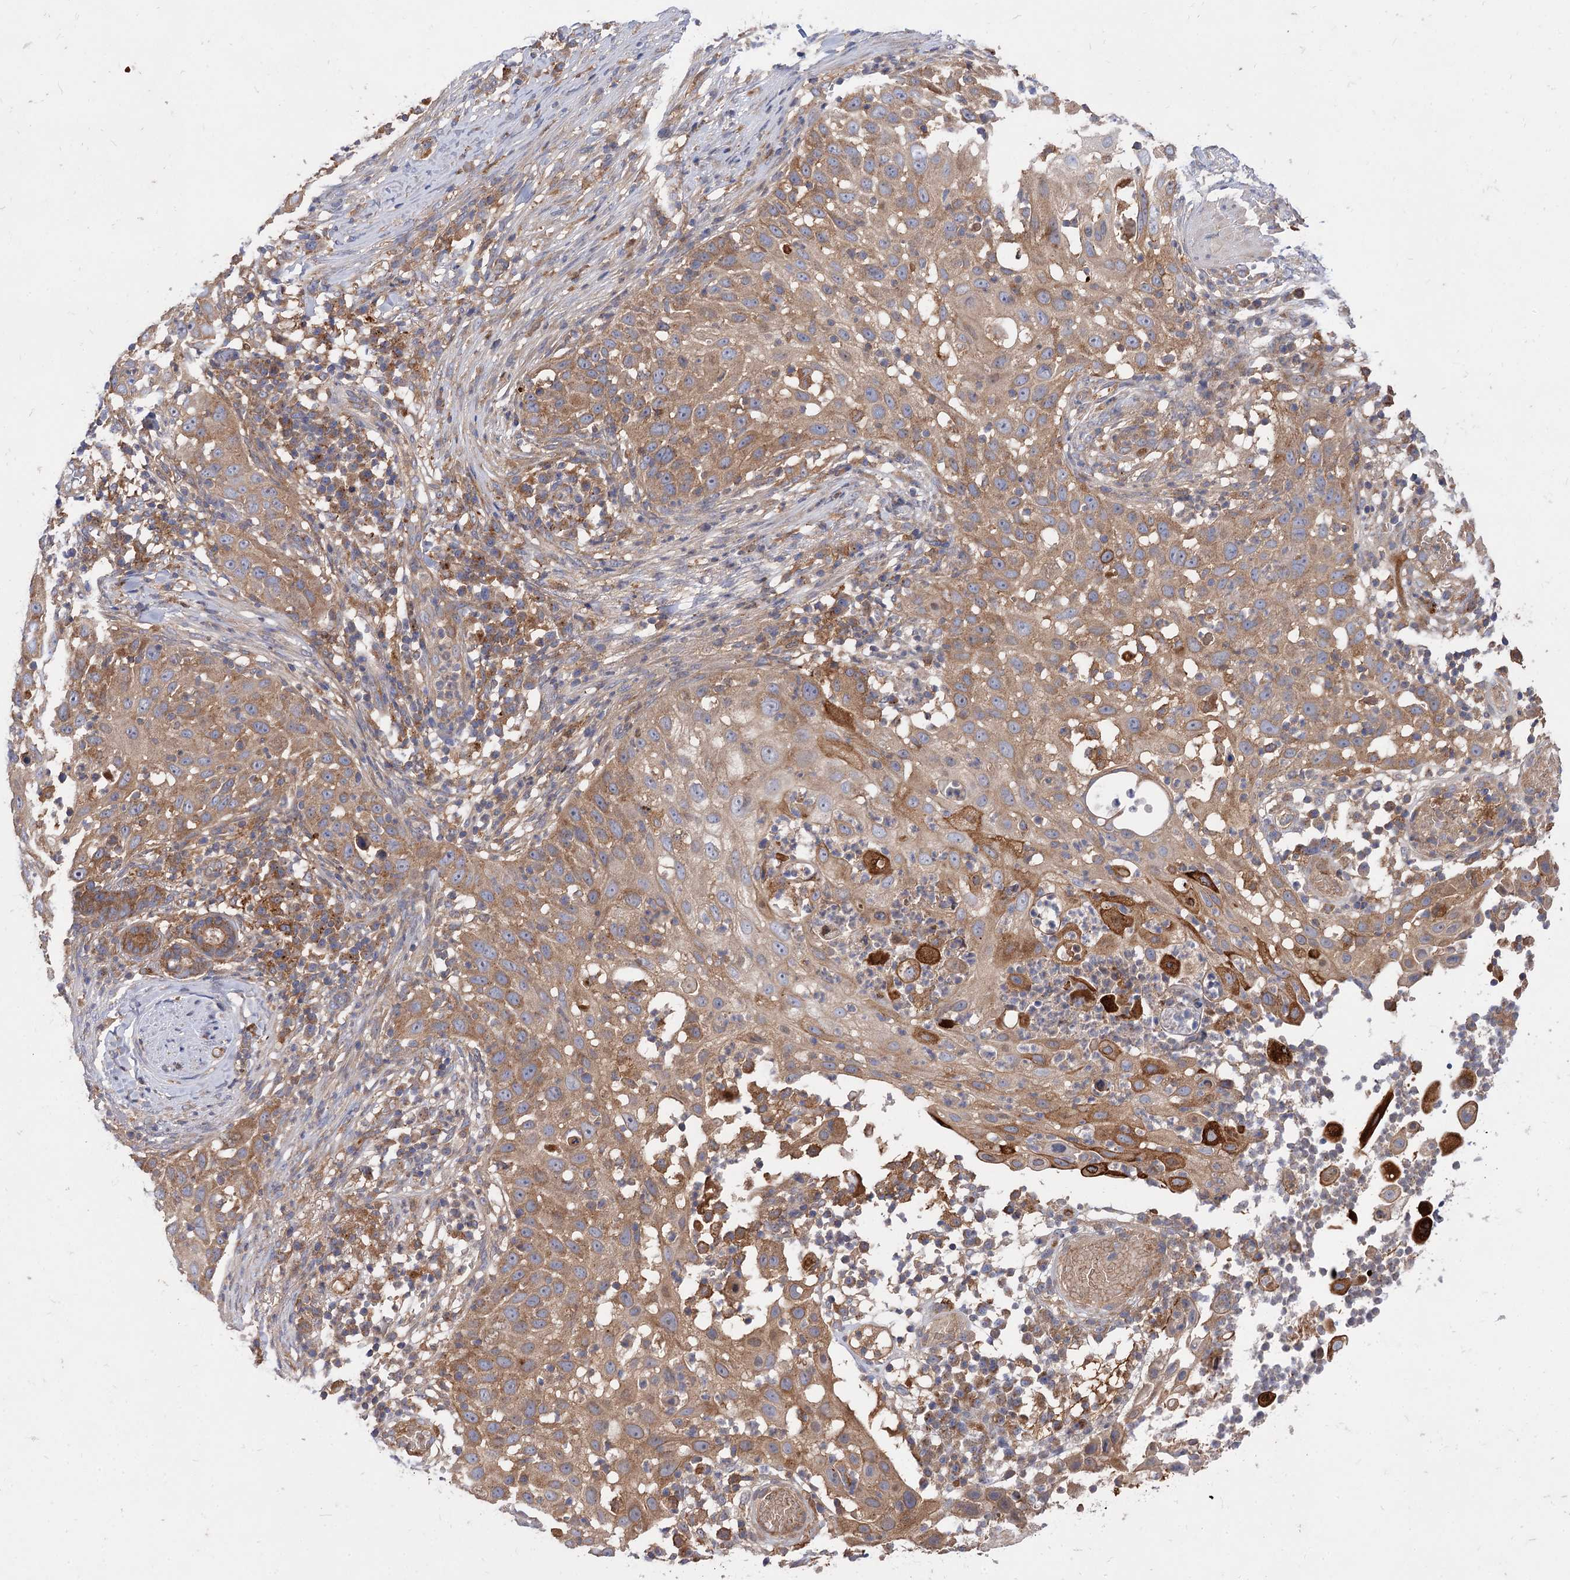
{"staining": {"intensity": "moderate", "quantity": ">75%", "location": "cytoplasmic/membranous"}, "tissue": "skin cancer", "cell_type": "Tumor cells", "image_type": "cancer", "snomed": [{"axis": "morphology", "description": "Squamous cell carcinoma, NOS"}, {"axis": "topography", "description": "Skin"}], "caption": "Protein staining demonstrates moderate cytoplasmic/membranous expression in about >75% of tumor cells in squamous cell carcinoma (skin).", "gene": "PATL1", "patient": {"sex": "female", "age": 44}}